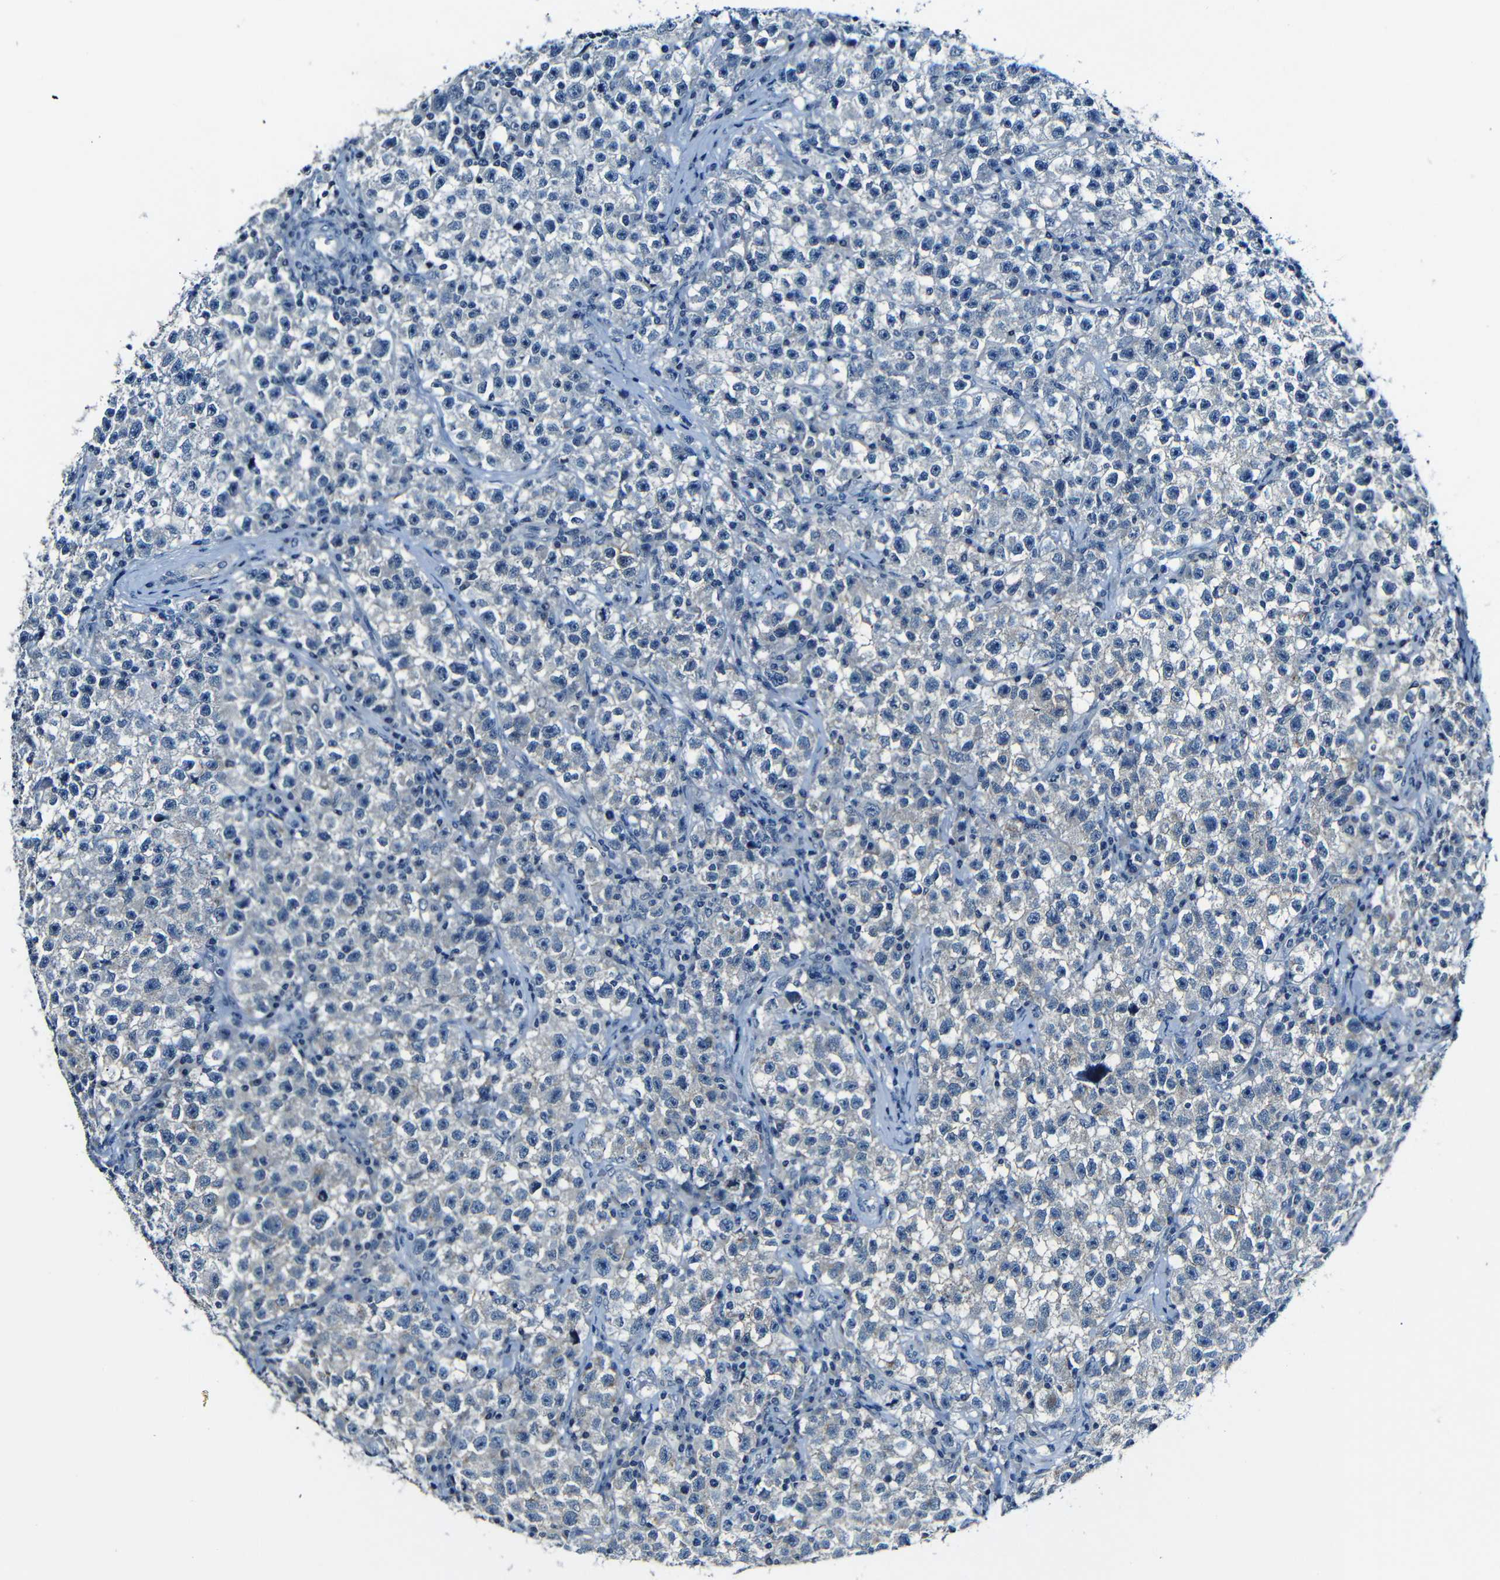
{"staining": {"intensity": "negative", "quantity": "none", "location": "none"}, "tissue": "testis cancer", "cell_type": "Tumor cells", "image_type": "cancer", "snomed": [{"axis": "morphology", "description": "Seminoma, NOS"}, {"axis": "topography", "description": "Testis"}], "caption": "The micrograph exhibits no significant positivity in tumor cells of testis cancer (seminoma).", "gene": "ANK3", "patient": {"sex": "male", "age": 22}}